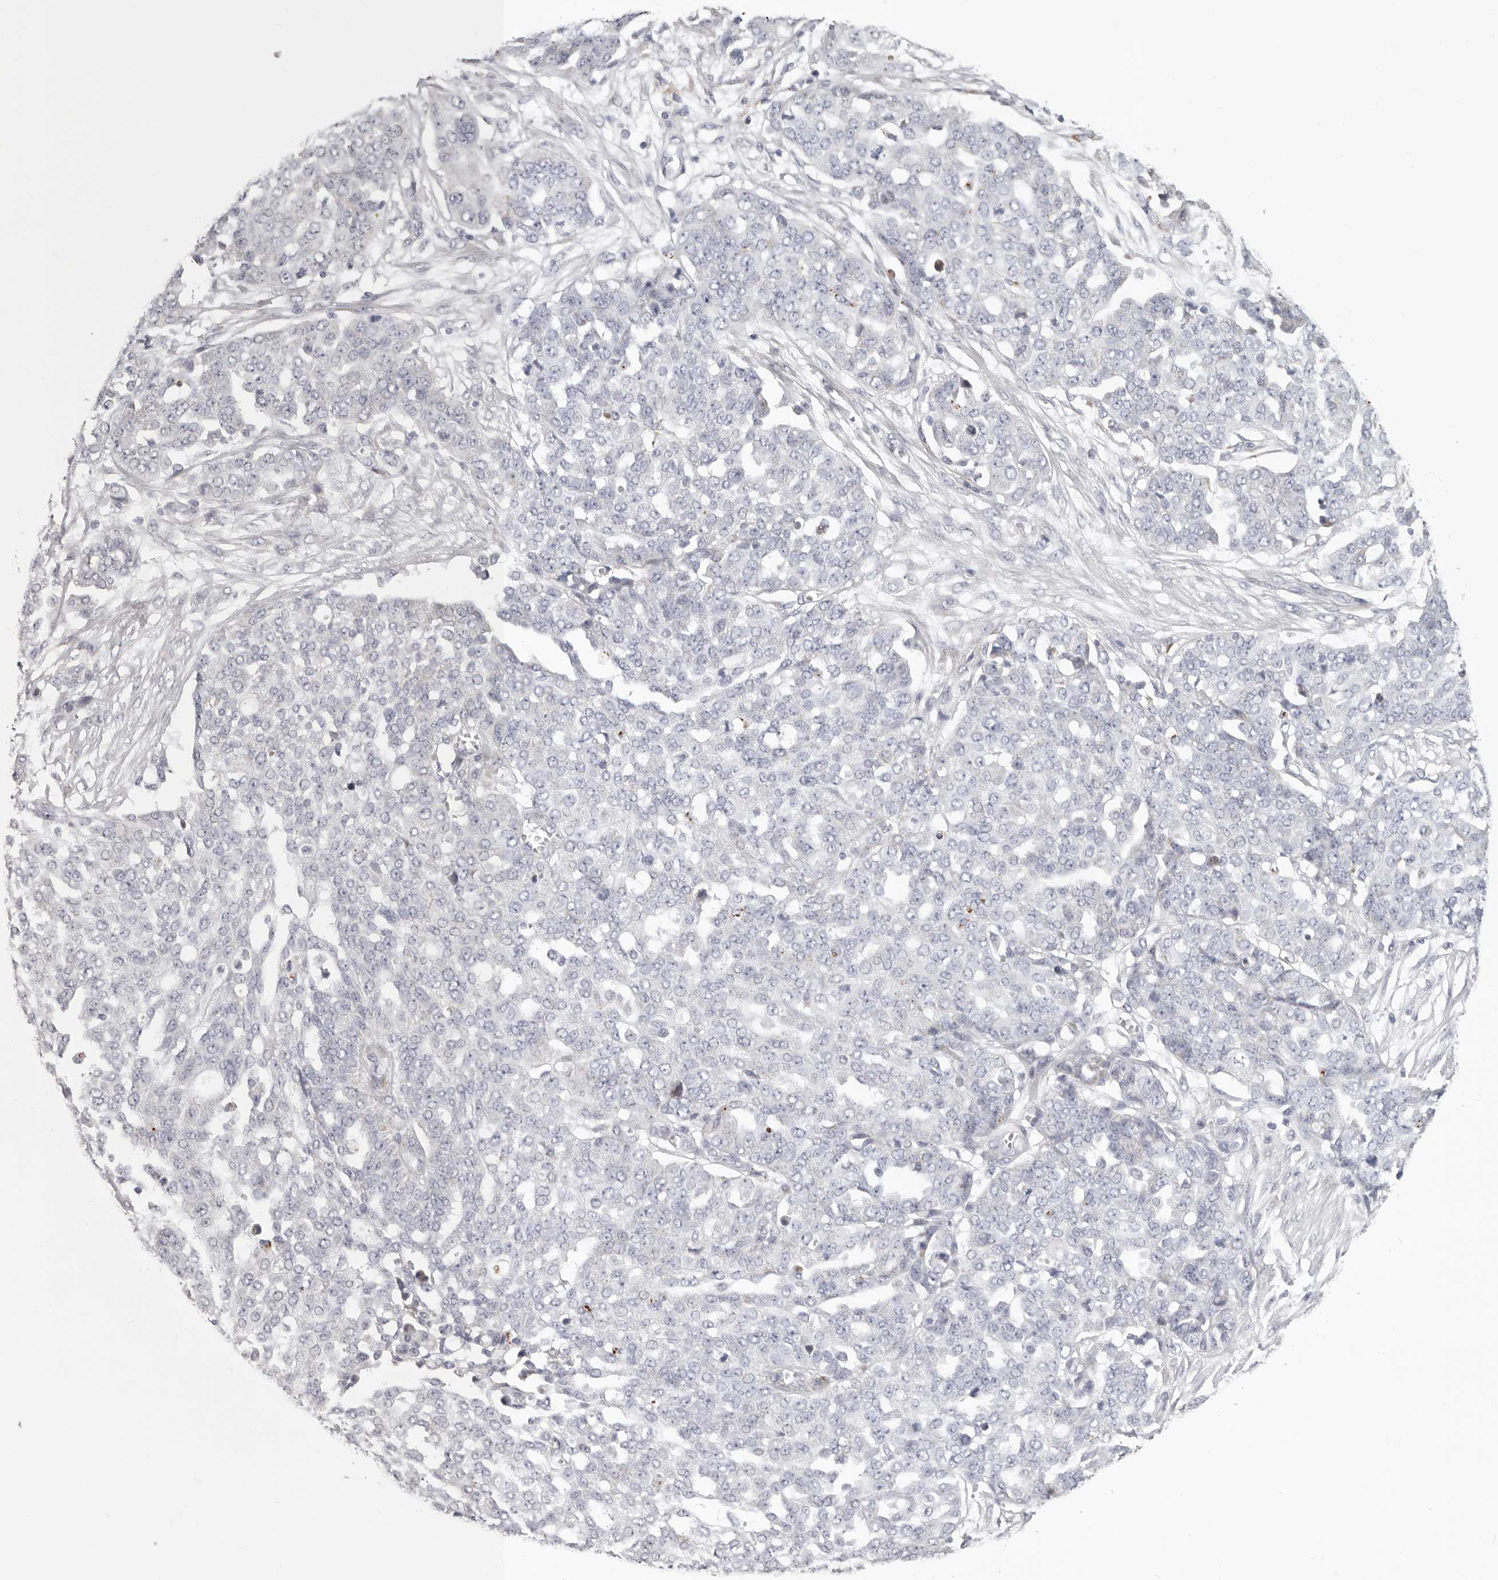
{"staining": {"intensity": "negative", "quantity": "none", "location": "none"}, "tissue": "ovarian cancer", "cell_type": "Tumor cells", "image_type": "cancer", "snomed": [{"axis": "morphology", "description": "Cystadenocarcinoma, serous, NOS"}, {"axis": "topography", "description": "Soft tissue"}, {"axis": "topography", "description": "Ovary"}], "caption": "A high-resolution photomicrograph shows IHC staining of ovarian cancer (serous cystadenocarcinoma), which shows no significant staining in tumor cells.", "gene": "MRPS10", "patient": {"sex": "female", "age": 57}}